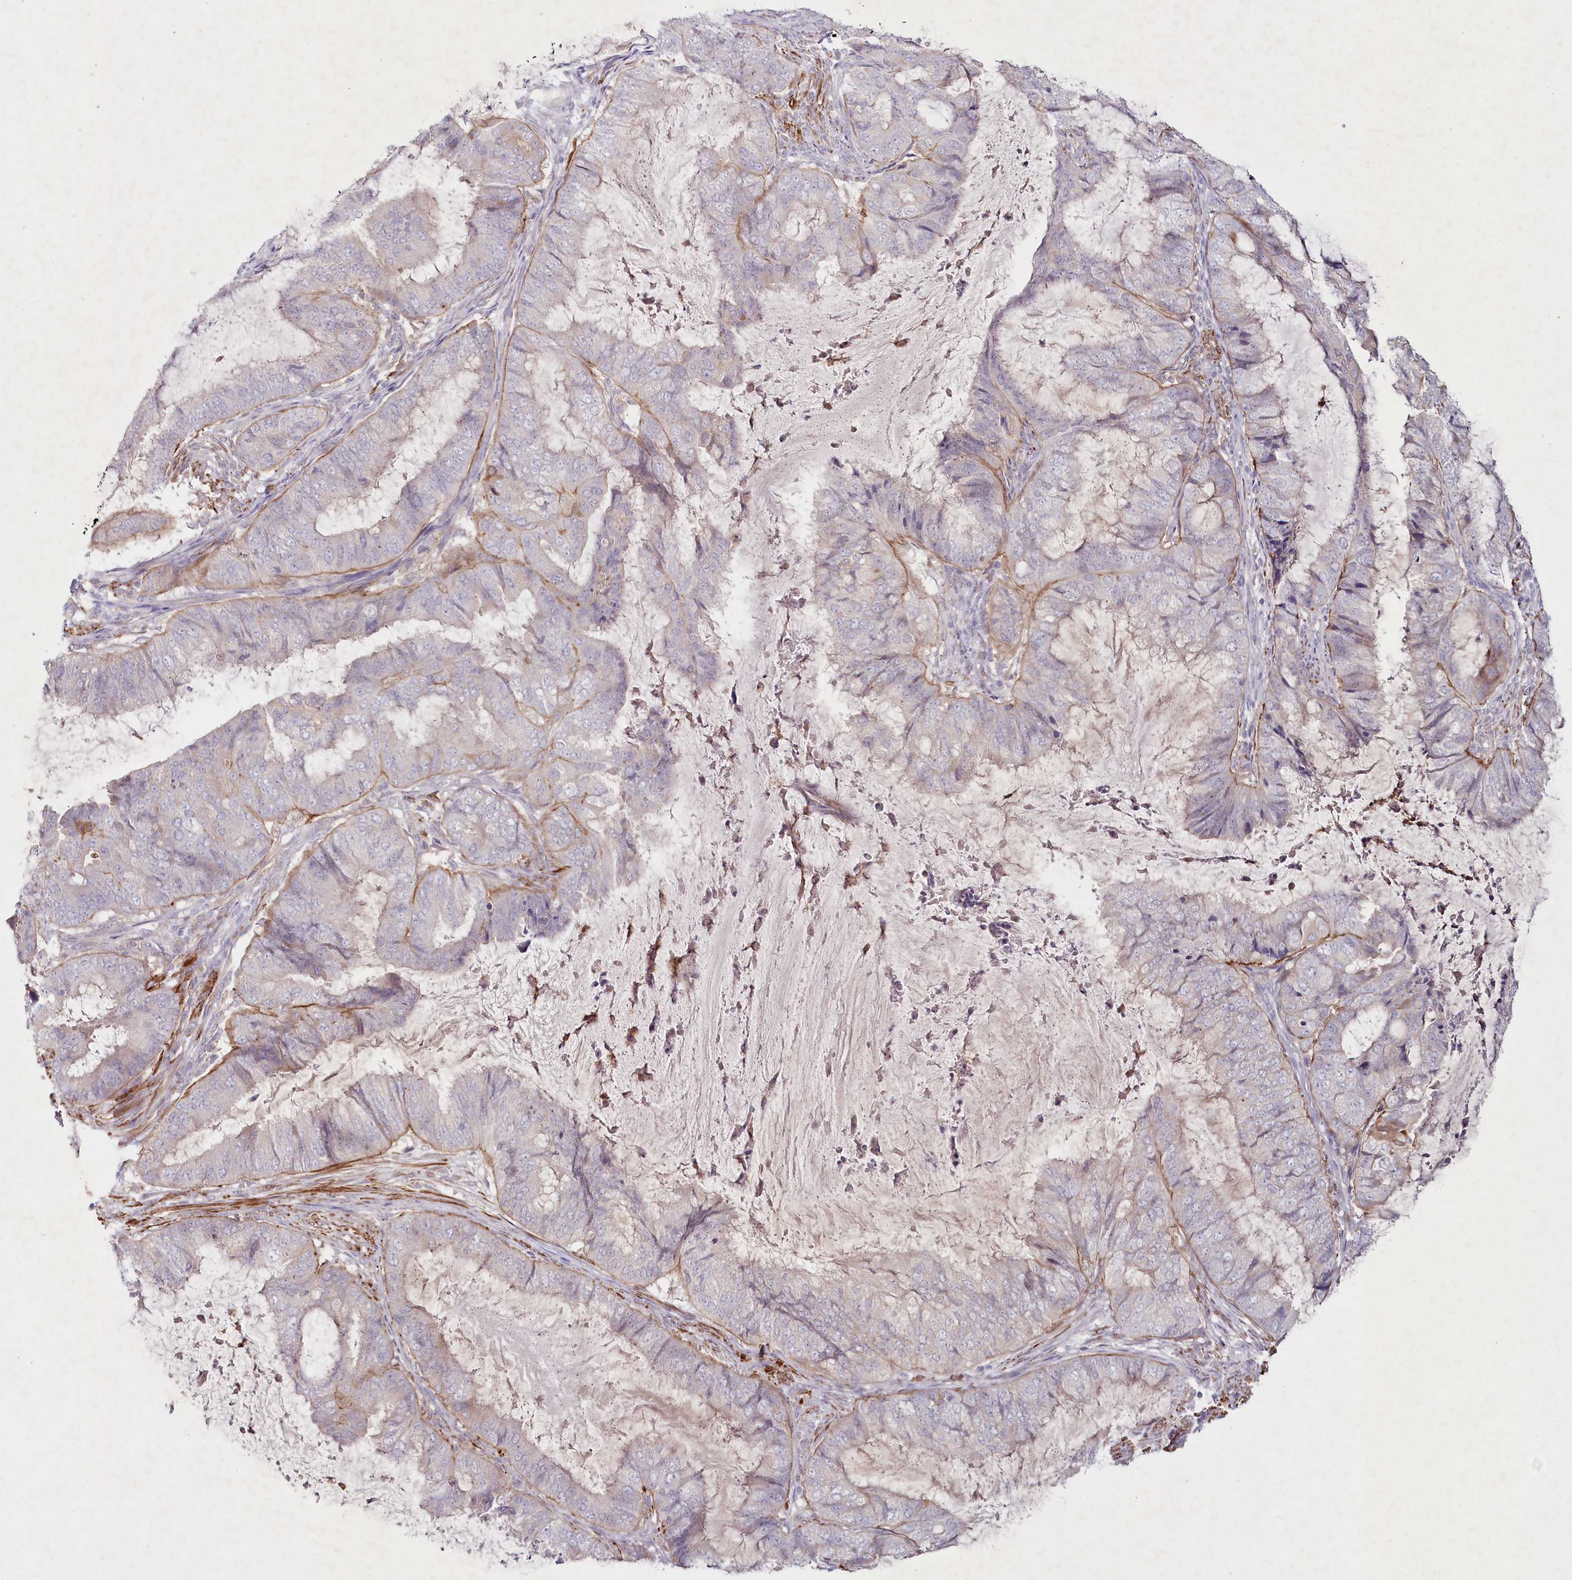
{"staining": {"intensity": "moderate", "quantity": "<25%", "location": "cytoplasmic/membranous"}, "tissue": "endometrial cancer", "cell_type": "Tumor cells", "image_type": "cancer", "snomed": [{"axis": "morphology", "description": "Adenocarcinoma, NOS"}, {"axis": "topography", "description": "Endometrium"}], "caption": "IHC image of human endometrial adenocarcinoma stained for a protein (brown), which exhibits low levels of moderate cytoplasmic/membranous positivity in about <25% of tumor cells.", "gene": "ALDH3B1", "patient": {"sex": "female", "age": 81}}